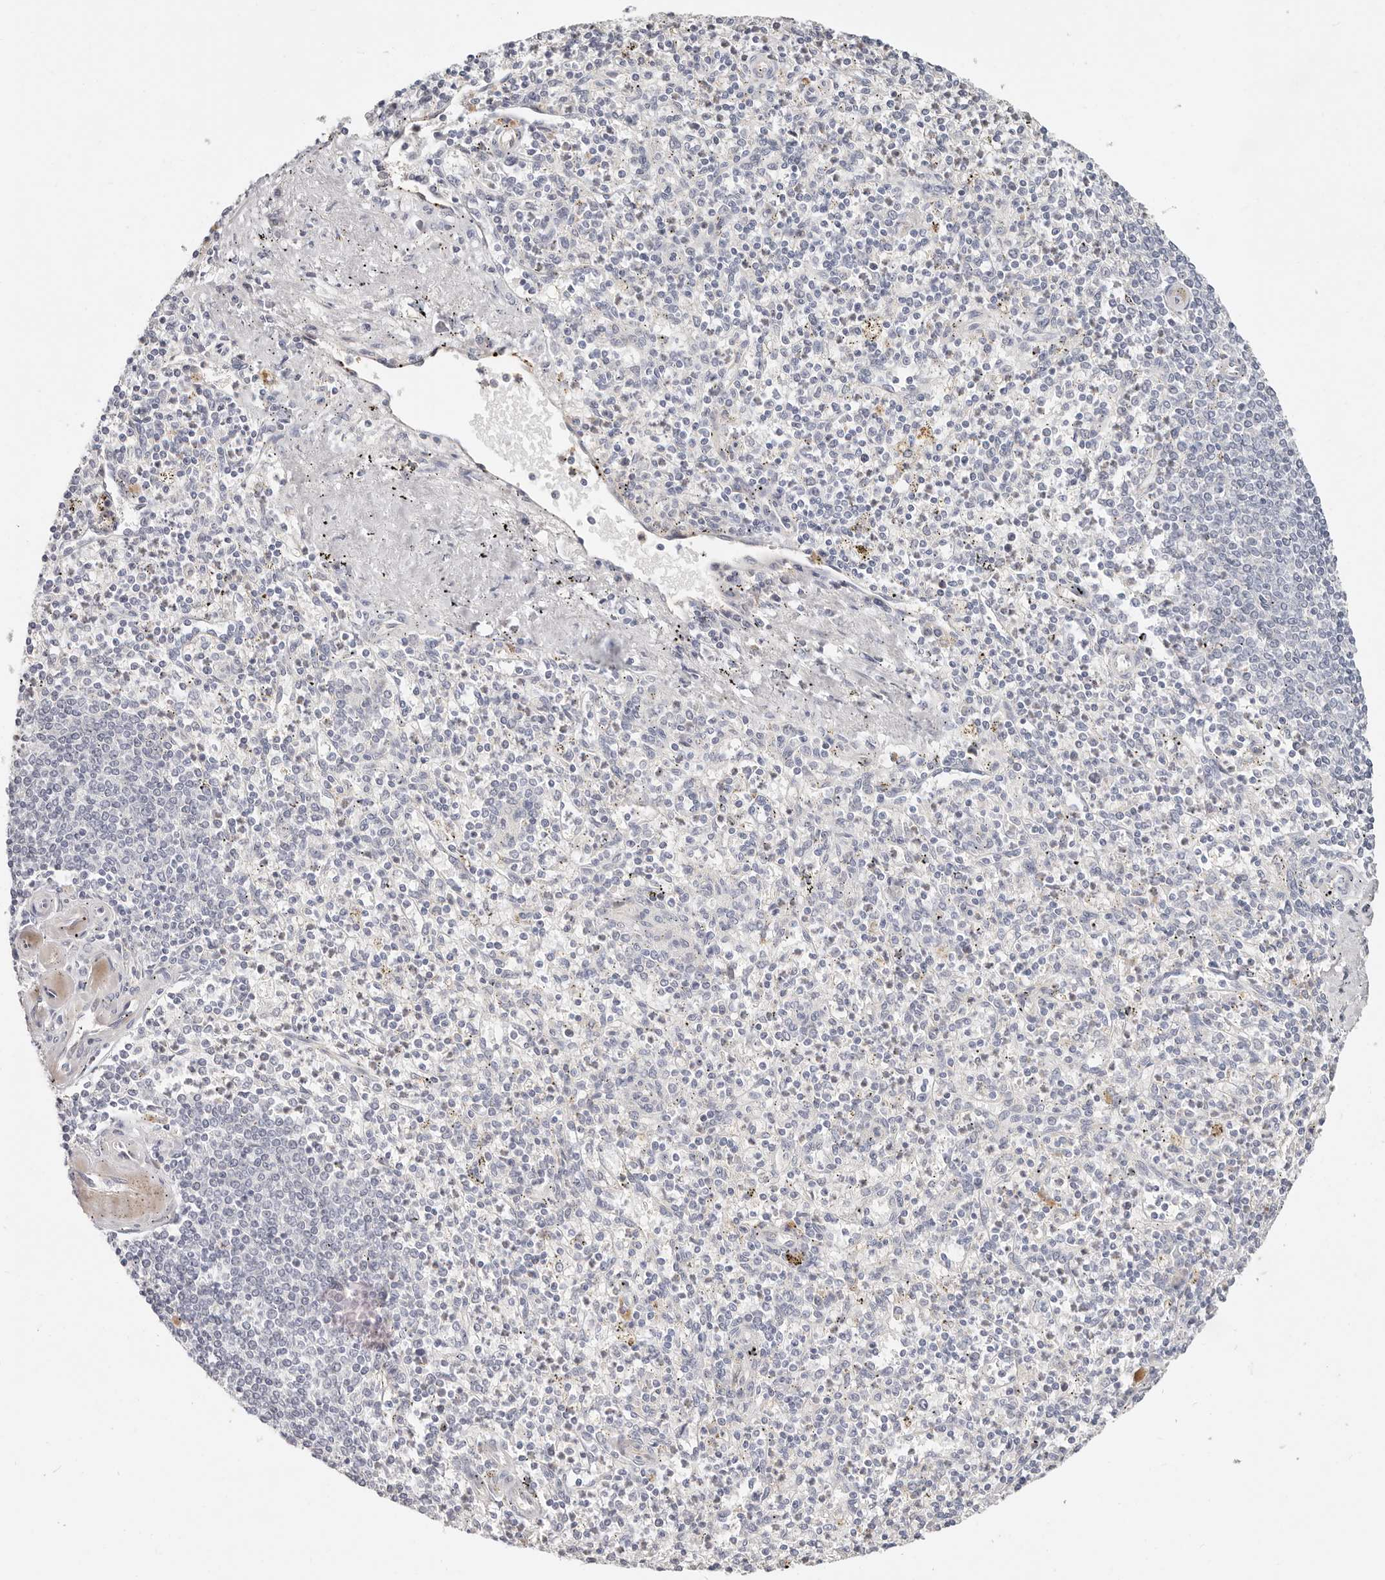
{"staining": {"intensity": "negative", "quantity": "none", "location": "none"}, "tissue": "spleen", "cell_type": "Cells in red pulp", "image_type": "normal", "snomed": [{"axis": "morphology", "description": "Normal tissue, NOS"}, {"axis": "topography", "description": "Spleen"}], "caption": "IHC of normal human spleen shows no expression in cells in red pulp.", "gene": "ZRANB1", "patient": {"sex": "male", "age": 72}}